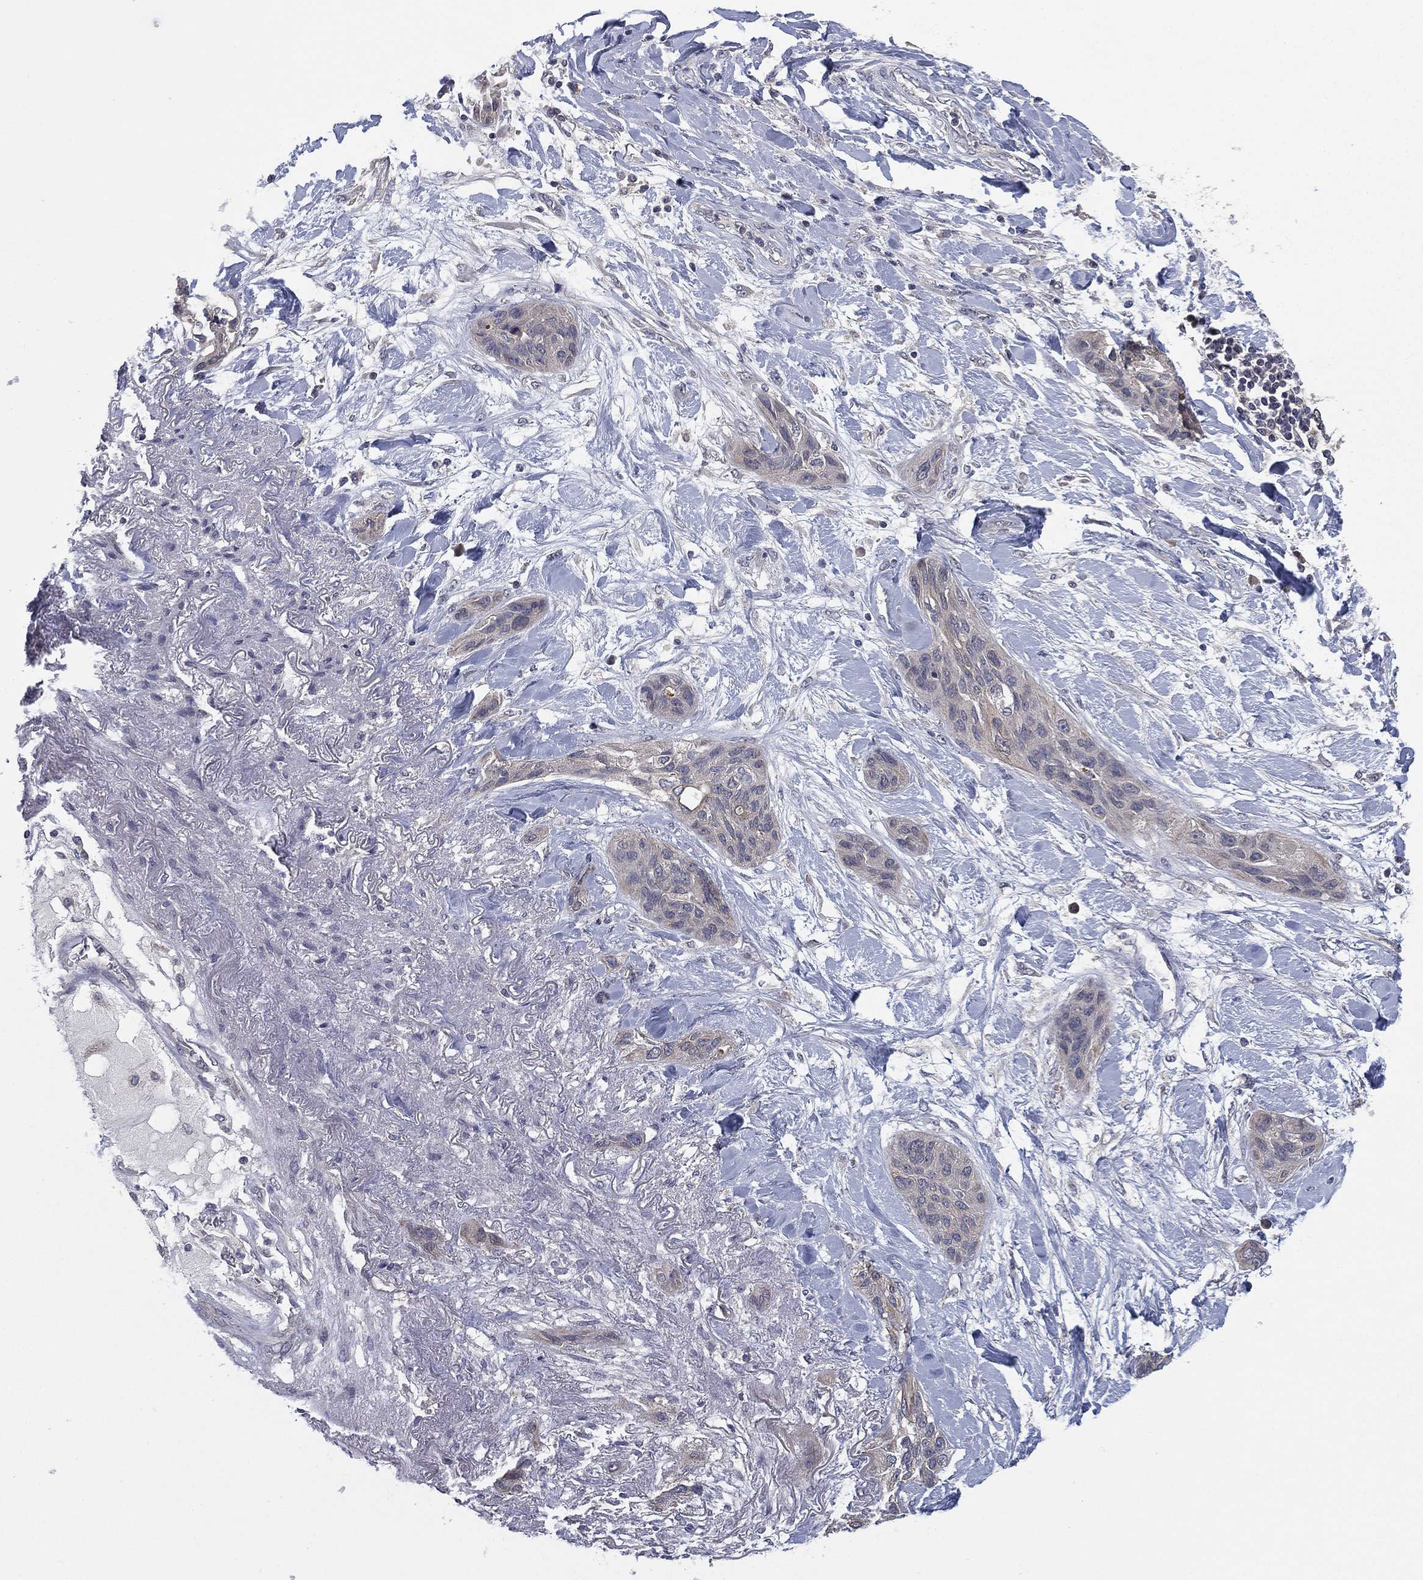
{"staining": {"intensity": "negative", "quantity": "none", "location": "none"}, "tissue": "lung cancer", "cell_type": "Tumor cells", "image_type": "cancer", "snomed": [{"axis": "morphology", "description": "Squamous cell carcinoma, NOS"}, {"axis": "topography", "description": "Lung"}], "caption": "Tumor cells are negative for brown protein staining in lung cancer (squamous cell carcinoma).", "gene": "MPP7", "patient": {"sex": "female", "age": 70}}